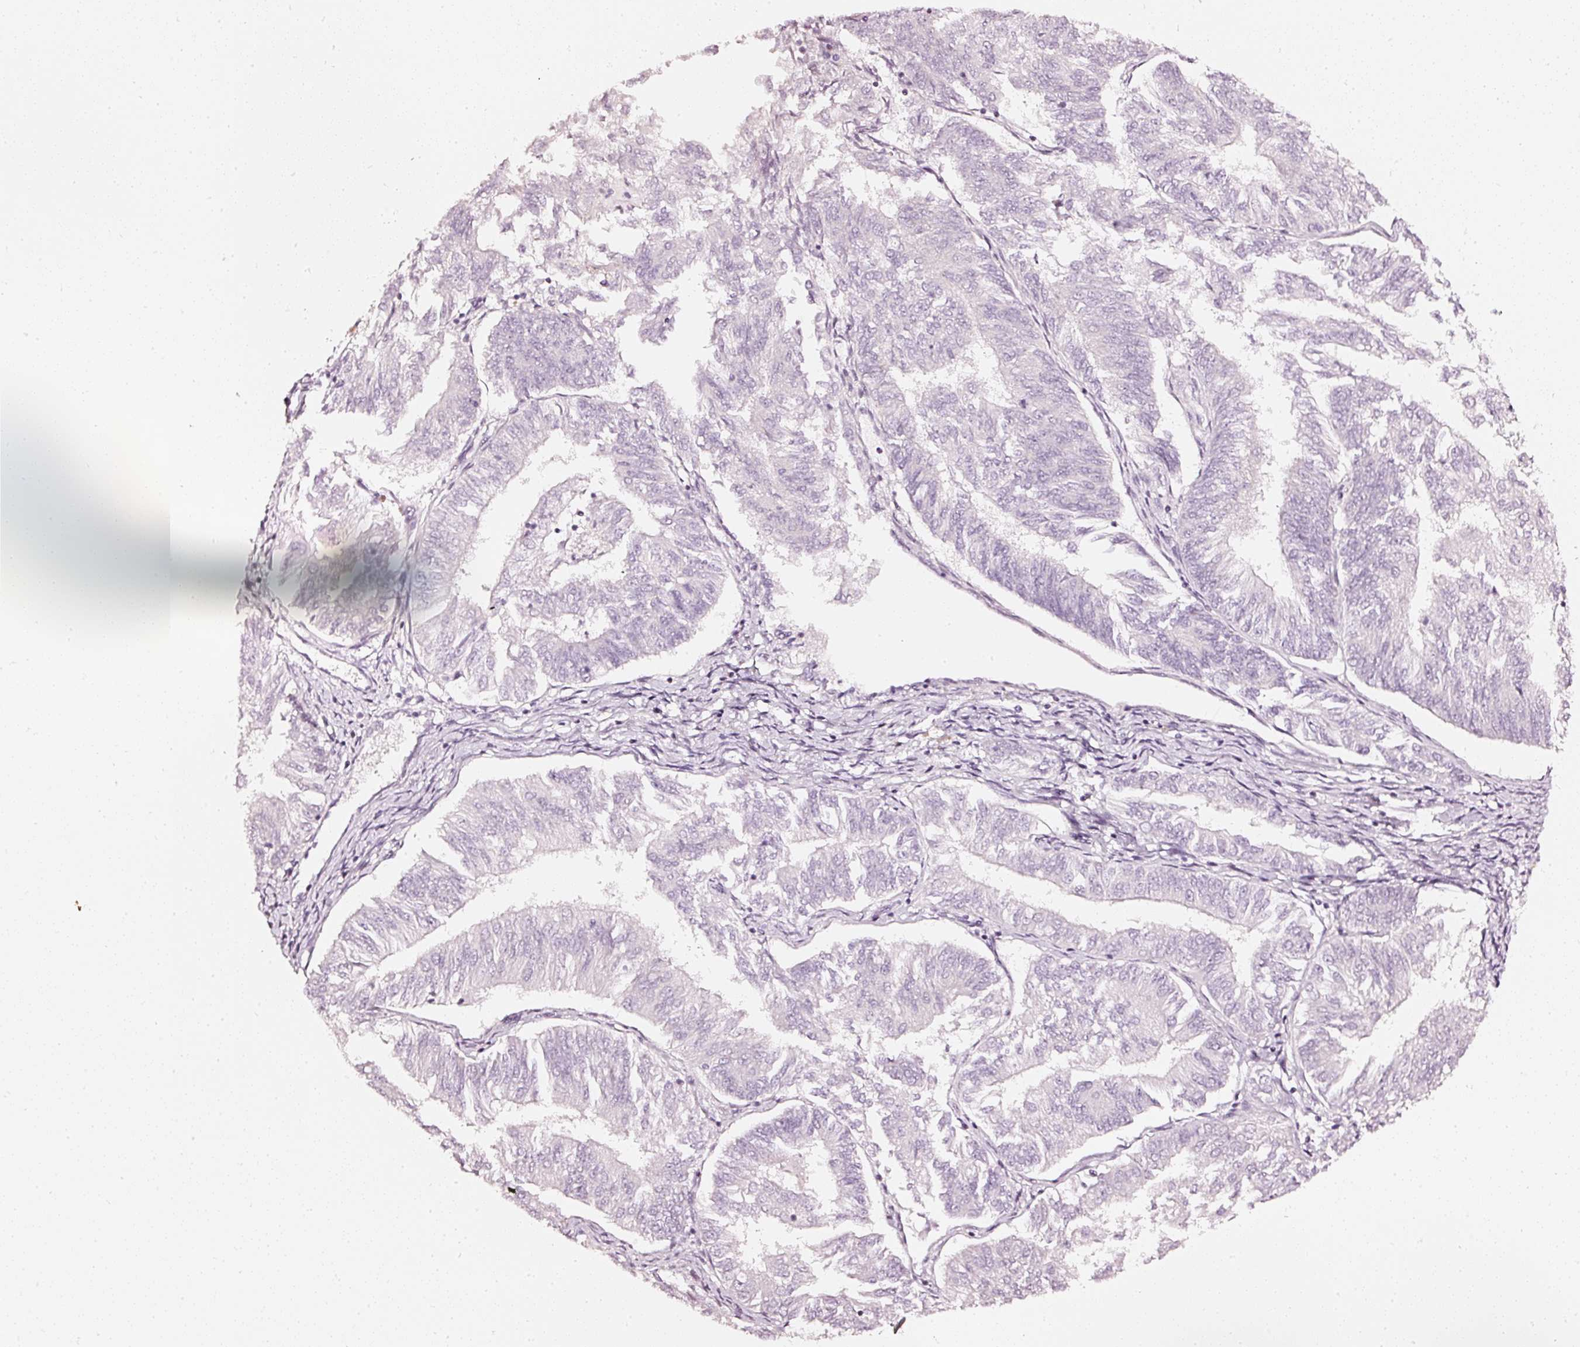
{"staining": {"intensity": "negative", "quantity": "none", "location": "none"}, "tissue": "endometrial cancer", "cell_type": "Tumor cells", "image_type": "cancer", "snomed": [{"axis": "morphology", "description": "Adenocarcinoma, NOS"}, {"axis": "topography", "description": "Endometrium"}], "caption": "An IHC micrograph of endometrial cancer is shown. There is no staining in tumor cells of endometrial cancer.", "gene": "CNP", "patient": {"sex": "female", "age": 58}}